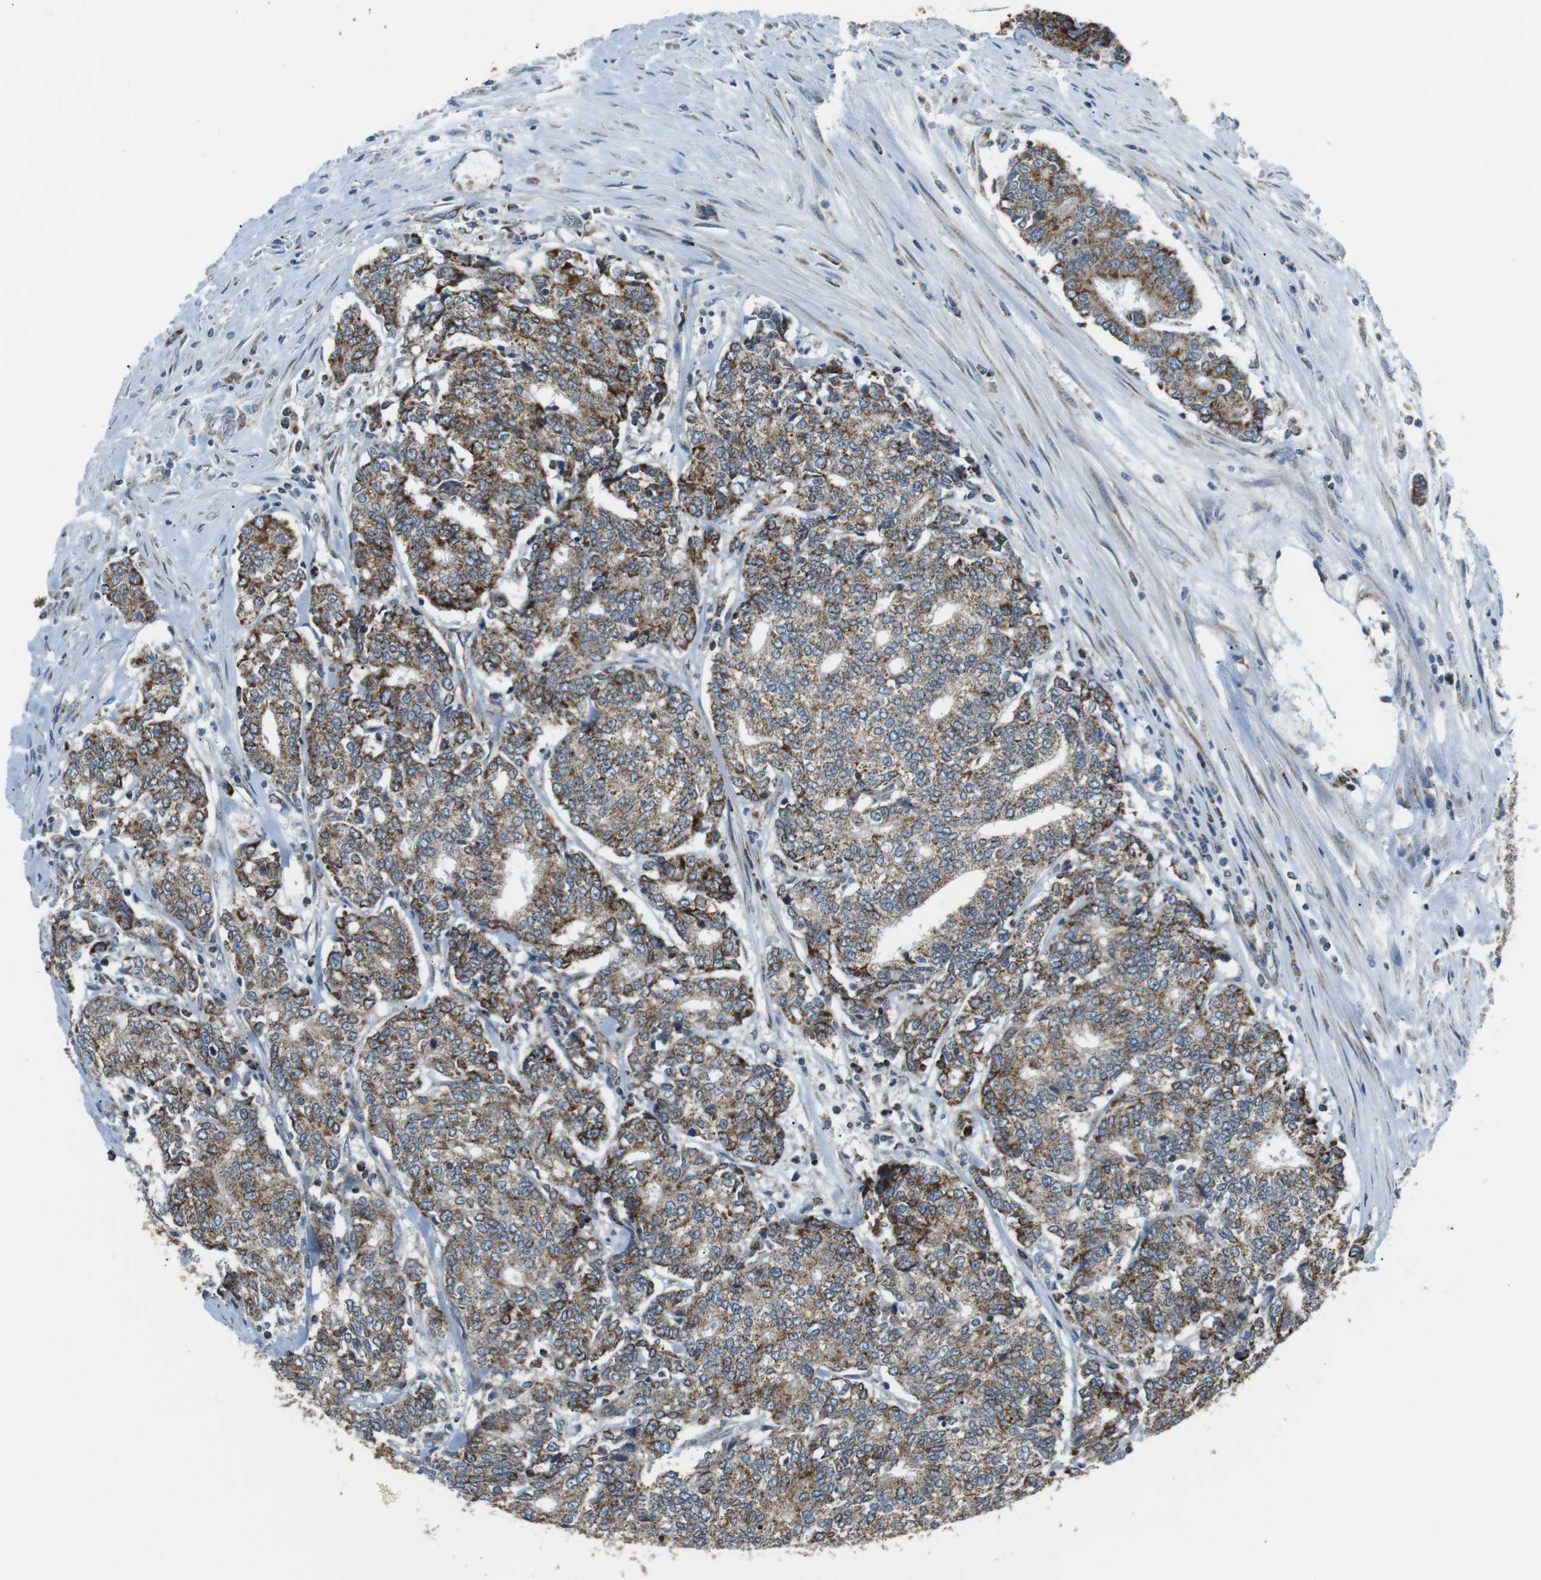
{"staining": {"intensity": "moderate", "quantity": ">75%", "location": "cytoplasmic/membranous"}, "tissue": "prostate cancer", "cell_type": "Tumor cells", "image_type": "cancer", "snomed": [{"axis": "morphology", "description": "Normal tissue, NOS"}, {"axis": "morphology", "description": "Adenocarcinoma, High grade"}, {"axis": "topography", "description": "Prostate"}, {"axis": "topography", "description": "Seminal veicle"}], "caption": "A histopathology image of human prostate cancer (high-grade adenocarcinoma) stained for a protein demonstrates moderate cytoplasmic/membranous brown staining in tumor cells.", "gene": "BACE1", "patient": {"sex": "male", "age": 55}}